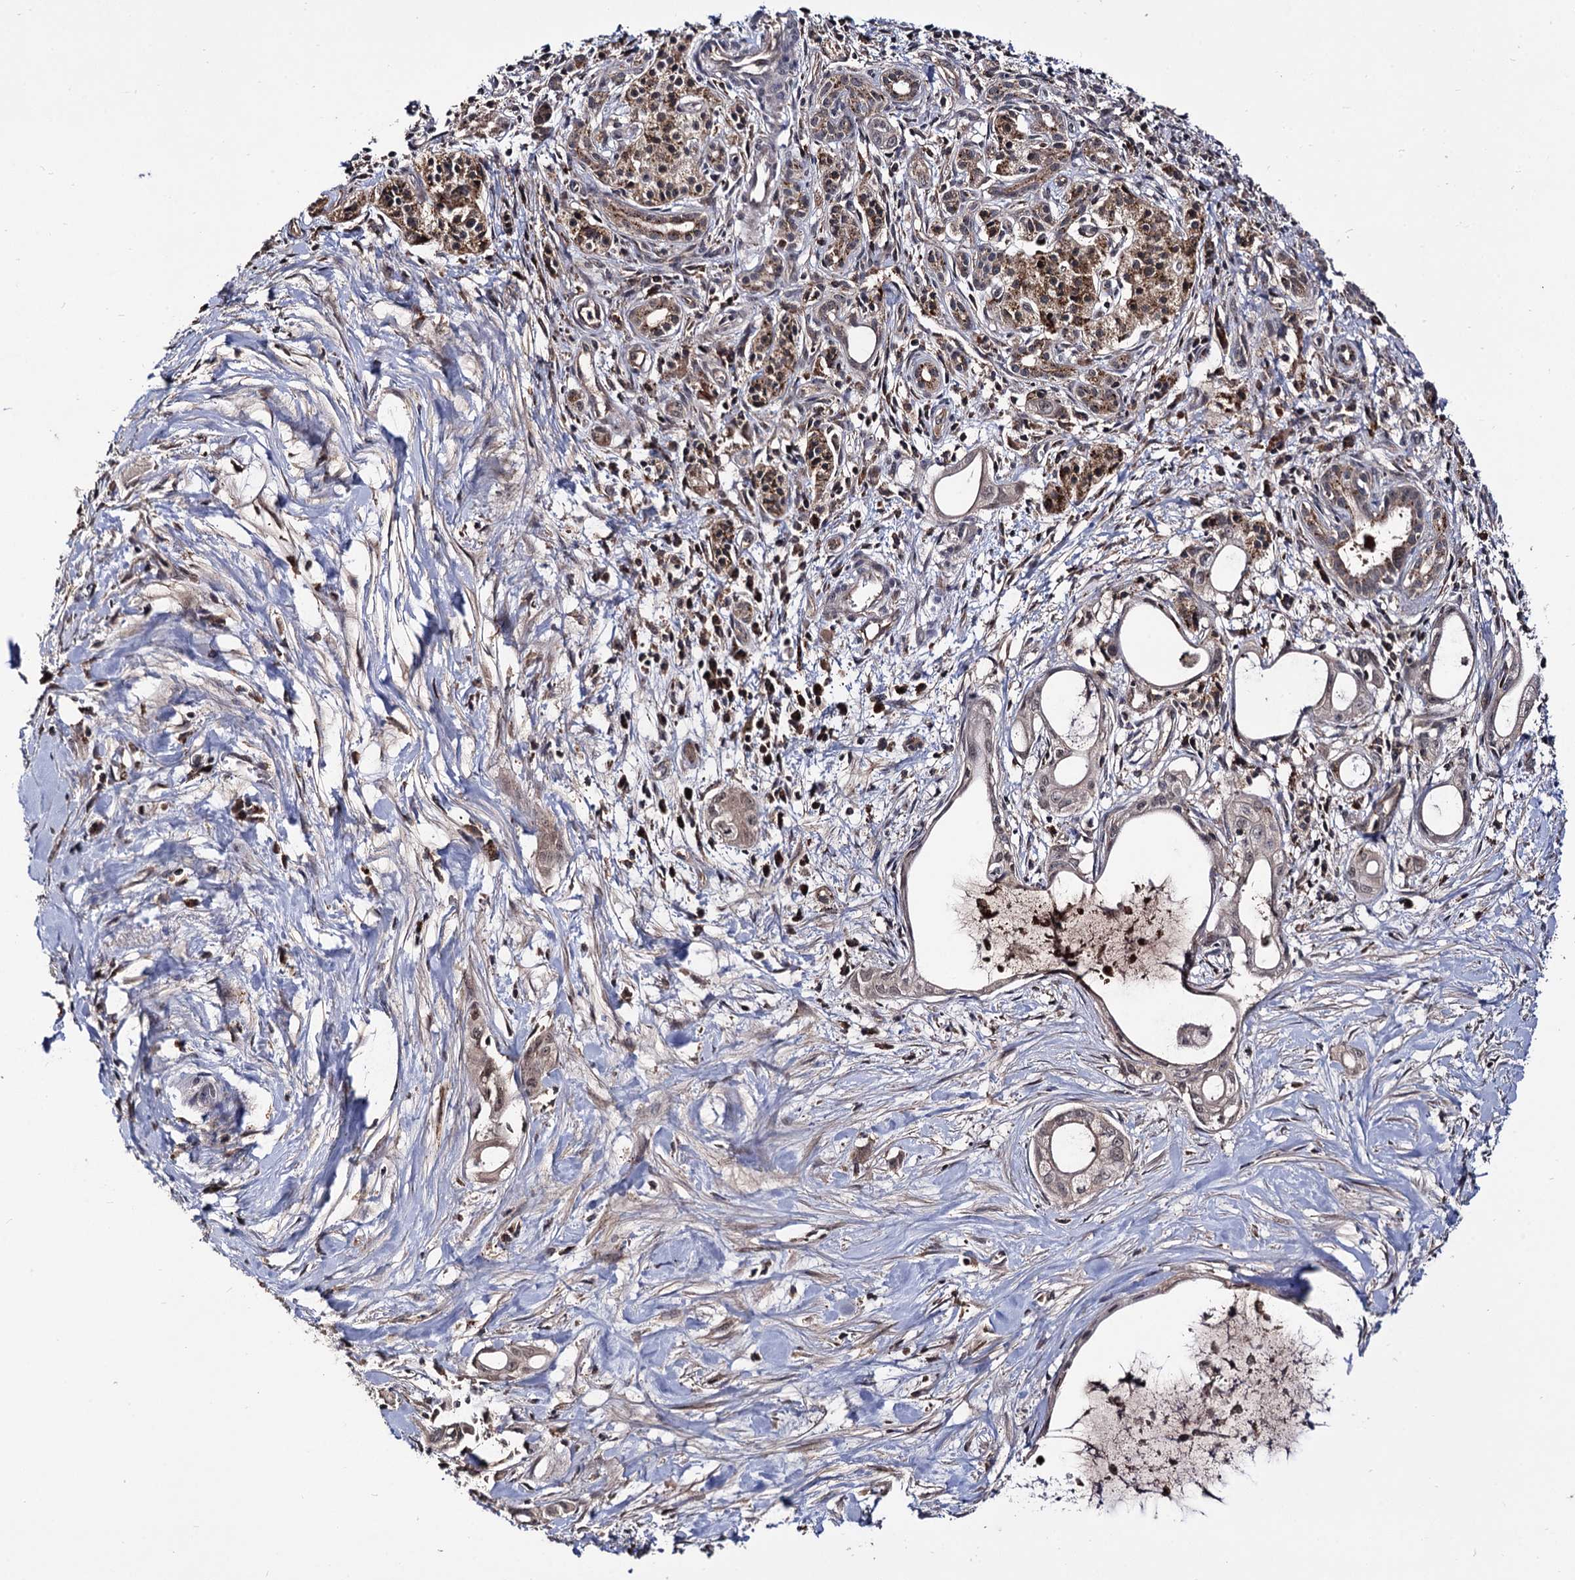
{"staining": {"intensity": "weak", "quantity": "25%-75%", "location": "cytoplasmic/membranous"}, "tissue": "pancreatic cancer", "cell_type": "Tumor cells", "image_type": "cancer", "snomed": [{"axis": "morphology", "description": "Adenocarcinoma, NOS"}, {"axis": "topography", "description": "Pancreas"}], "caption": "A high-resolution image shows immunohistochemistry (IHC) staining of pancreatic cancer (adenocarcinoma), which shows weak cytoplasmic/membranous positivity in about 25%-75% of tumor cells.", "gene": "MICAL2", "patient": {"sex": "male", "age": 72}}